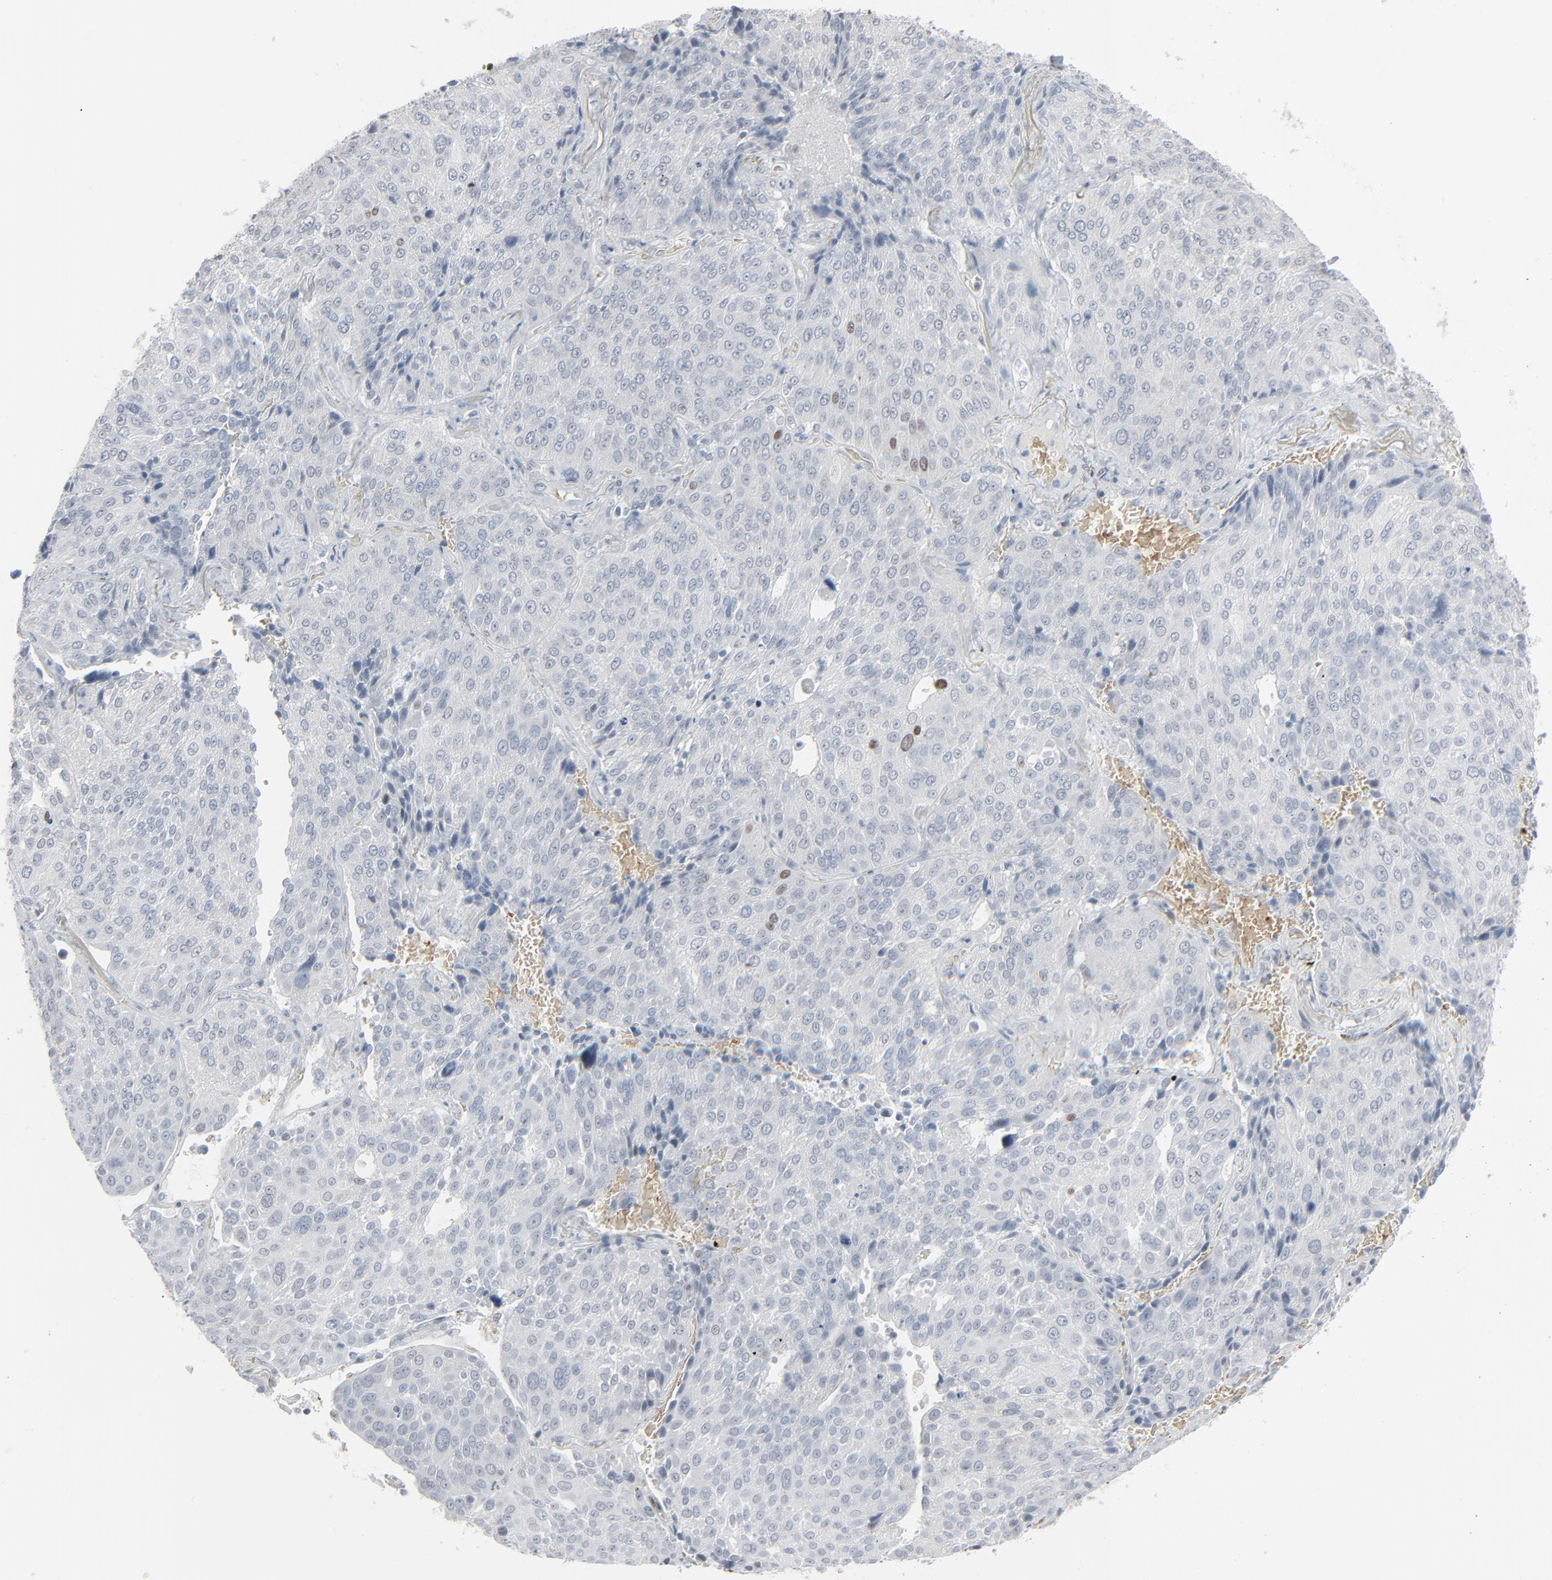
{"staining": {"intensity": "moderate", "quantity": "<25%", "location": "nuclear"}, "tissue": "lung cancer", "cell_type": "Tumor cells", "image_type": "cancer", "snomed": [{"axis": "morphology", "description": "Squamous cell carcinoma, NOS"}, {"axis": "topography", "description": "Lung"}], "caption": "IHC staining of lung cancer, which reveals low levels of moderate nuclear expression in approximately <25% of tumor cells indicating moderate nuclear protein expression. The staining was performed using DAB (3,3'-diaminobenzidine) (brown) for protein detection and nuclei were counterstained in hematoxylin (blue).", "gene": "SAGE1", "patient": {"sex": "male", "age": 54}}